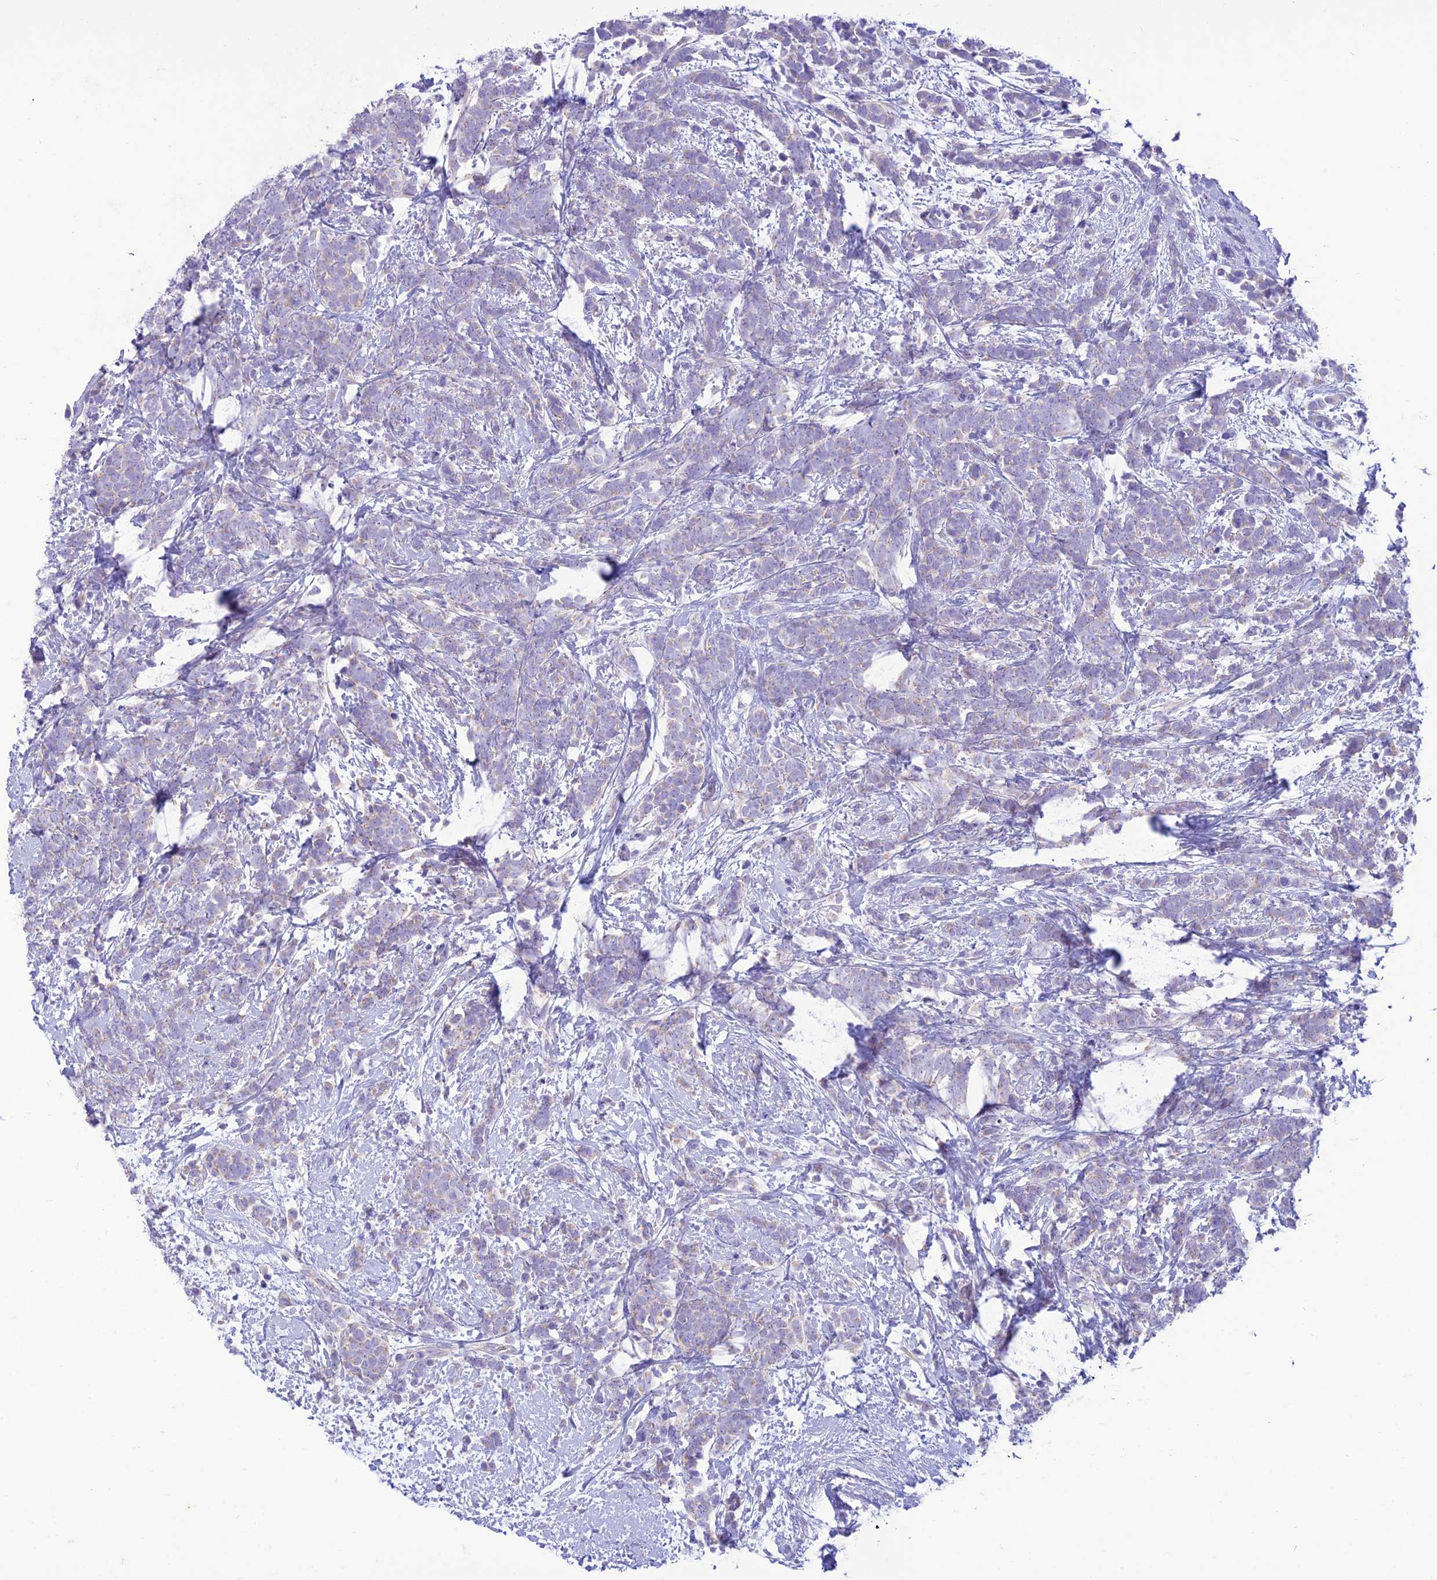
{"staining": {"intensity": "negative", "quantity": "none", "location": "none"}, "tissue": "breast cancer", "cell_type": "Tumor cells", "image_type": "cancer", "snomed": [{"axis": "morphology", "description": "Lobular carcinoma"}, {"axis": "topography", "description": "Breast"}], "caption": "Image shows no significant protein expression in tumor cells of breast lobular carcinoma.", "gene": "DHDH", "patient": {"sex": "female", "age": 58}}